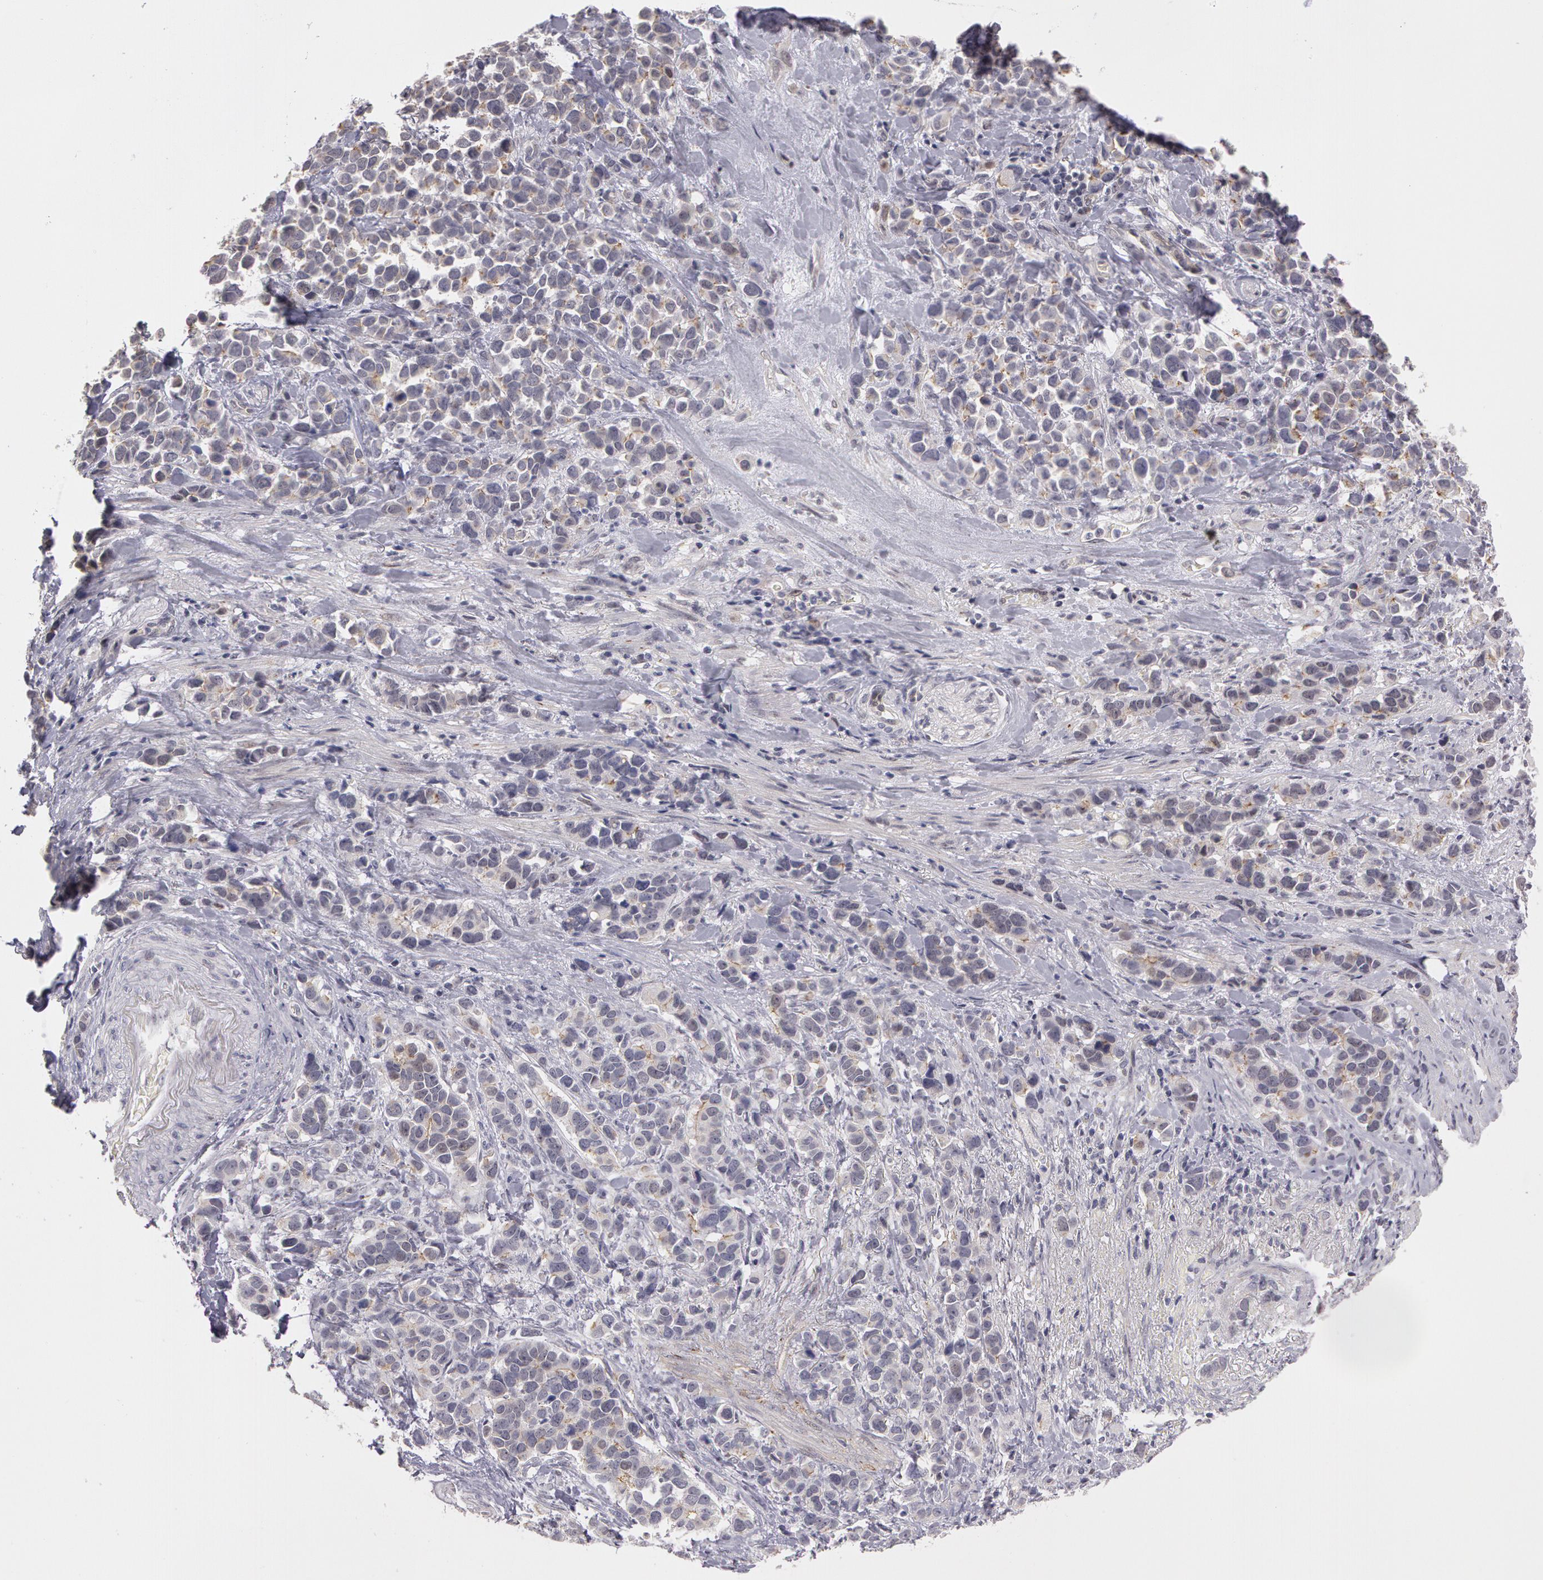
{"staining": {"intensity": "negative", "quantity": "none", "location": "none"}, "tissue": "stomach cancer", "cell_type": "Tumor cells", "image_type": "cancer", "snomed": [{"axis": "morphology", "description": "Adenocarcinoma, NOS"}, {"axis": "topography", "description": "Stomach, upper"}], "caption": "Tumor cells are negative for brown protein staining in stomach cancer. Brightfield microscopy of IHC stained with DAB (3,3'-diaminobenzidine) (brown) and hematoxylin (blue), captured at high magnification.", "gene": "PRICKLE1", "patient": {"sex": "male", "age": 71}}